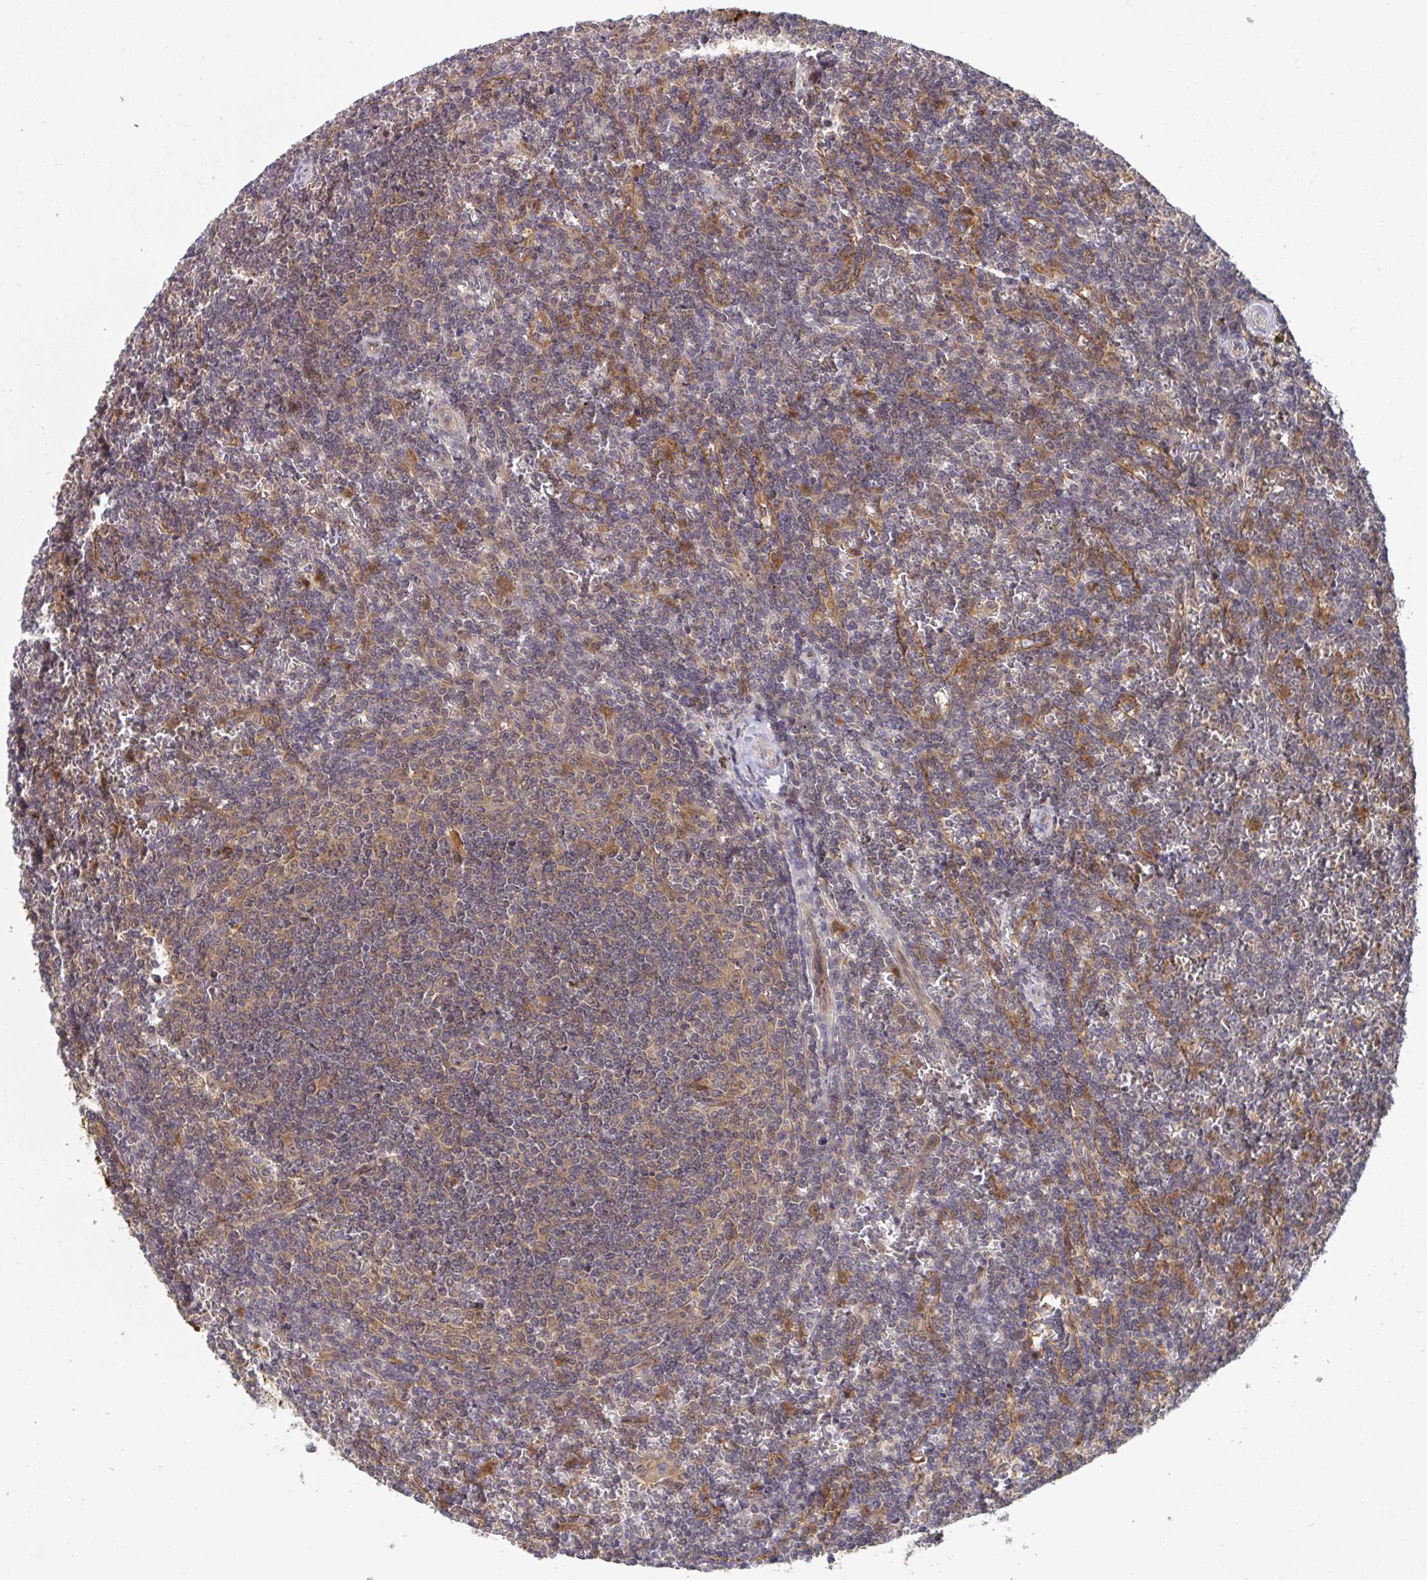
{"staining": {"intensity": "moderate", "quantity": "25%-75%", "location": "cytoplasmic/membranous"}, "tissue": "lymphoma", "cell_type": "Tumor cells", "image_type": "cancer", "snomed": [{"axis": "morphology", "description": "Malignant lymphoma, non-Hodgkin's type, Low grade"}, {"axis": "topography", "description": "Spleen"}], "caption": "Moderate cytoplasmic/membranous expression is appreciated in approximately 25%-75% of tumor cells in lymphoma. (Stains: DAB (3,3'-diaminobenzidine) in brown, nuclei in blue, Microscopy: brightfield microscopy at high magnification).", "gene": "TIGAR", "patient": {"sex": "male", "age": 78}}